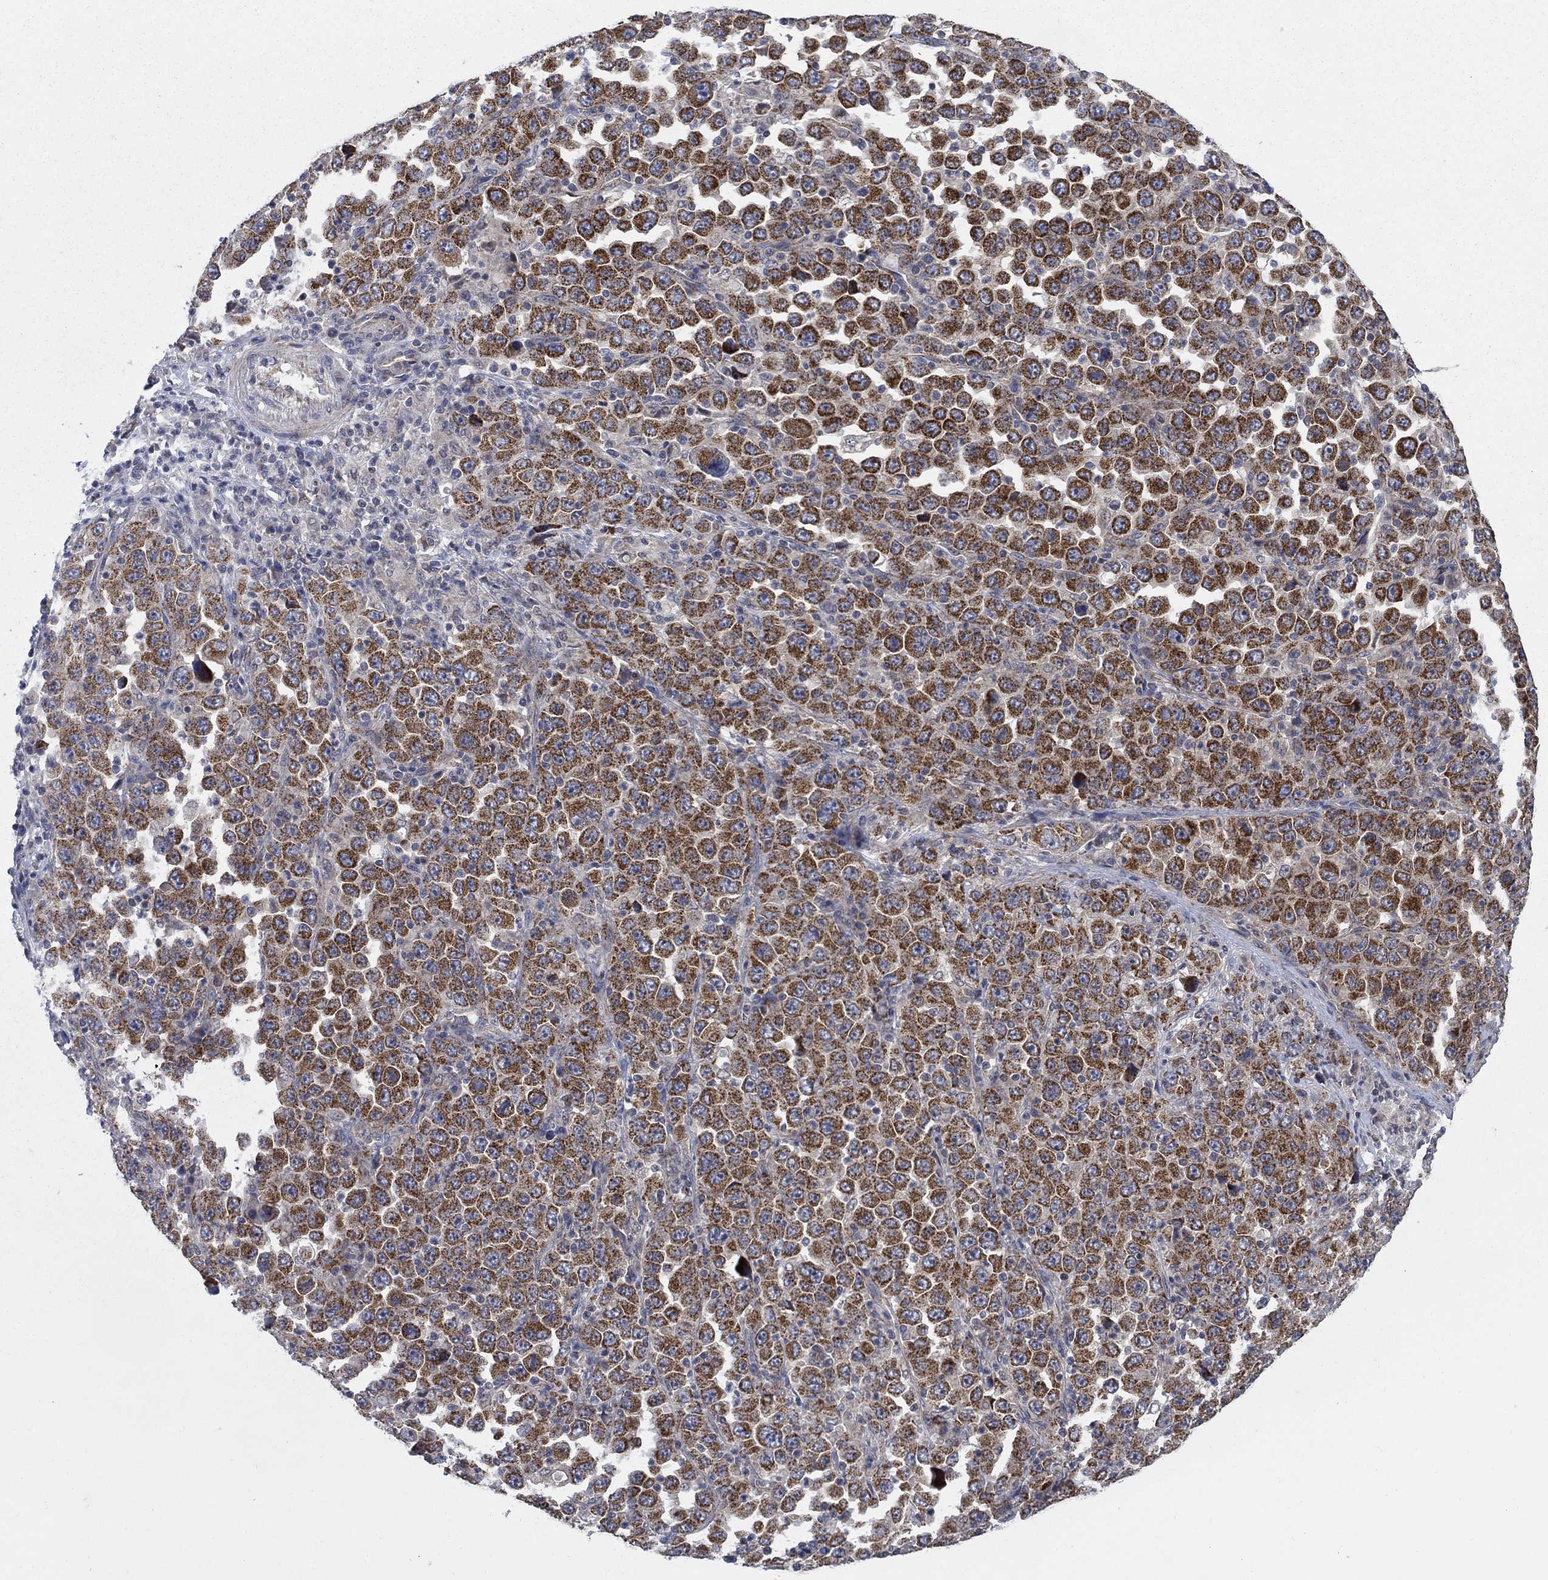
{"staining": {"intensity": "strong", "quantity": ">75%", "location": "cytoplasmic/membranous"}, "tissue": "stomach cancer", "cell_type": "Tumor cells", "image_type": "cancer", "snomed": [{"axis": "morphology", "description": "Normal tissue, NOS"}, {"axis": "morphology", "description": "Adenocarcinoma, NOS"}, {"axis": "topography", "description": "Stomach, upper"}, {"axis": "topography", "description": "Stomach"}], "caption": "About >75% of tumor cells in human stomach cancer (adenocarcinoma) show strong cytoplasmic/membranous protein positivity as visualized by brown immunohistochemical staining.", "gene": "NME7", "patient": {"sex": "male", "age": 59}}